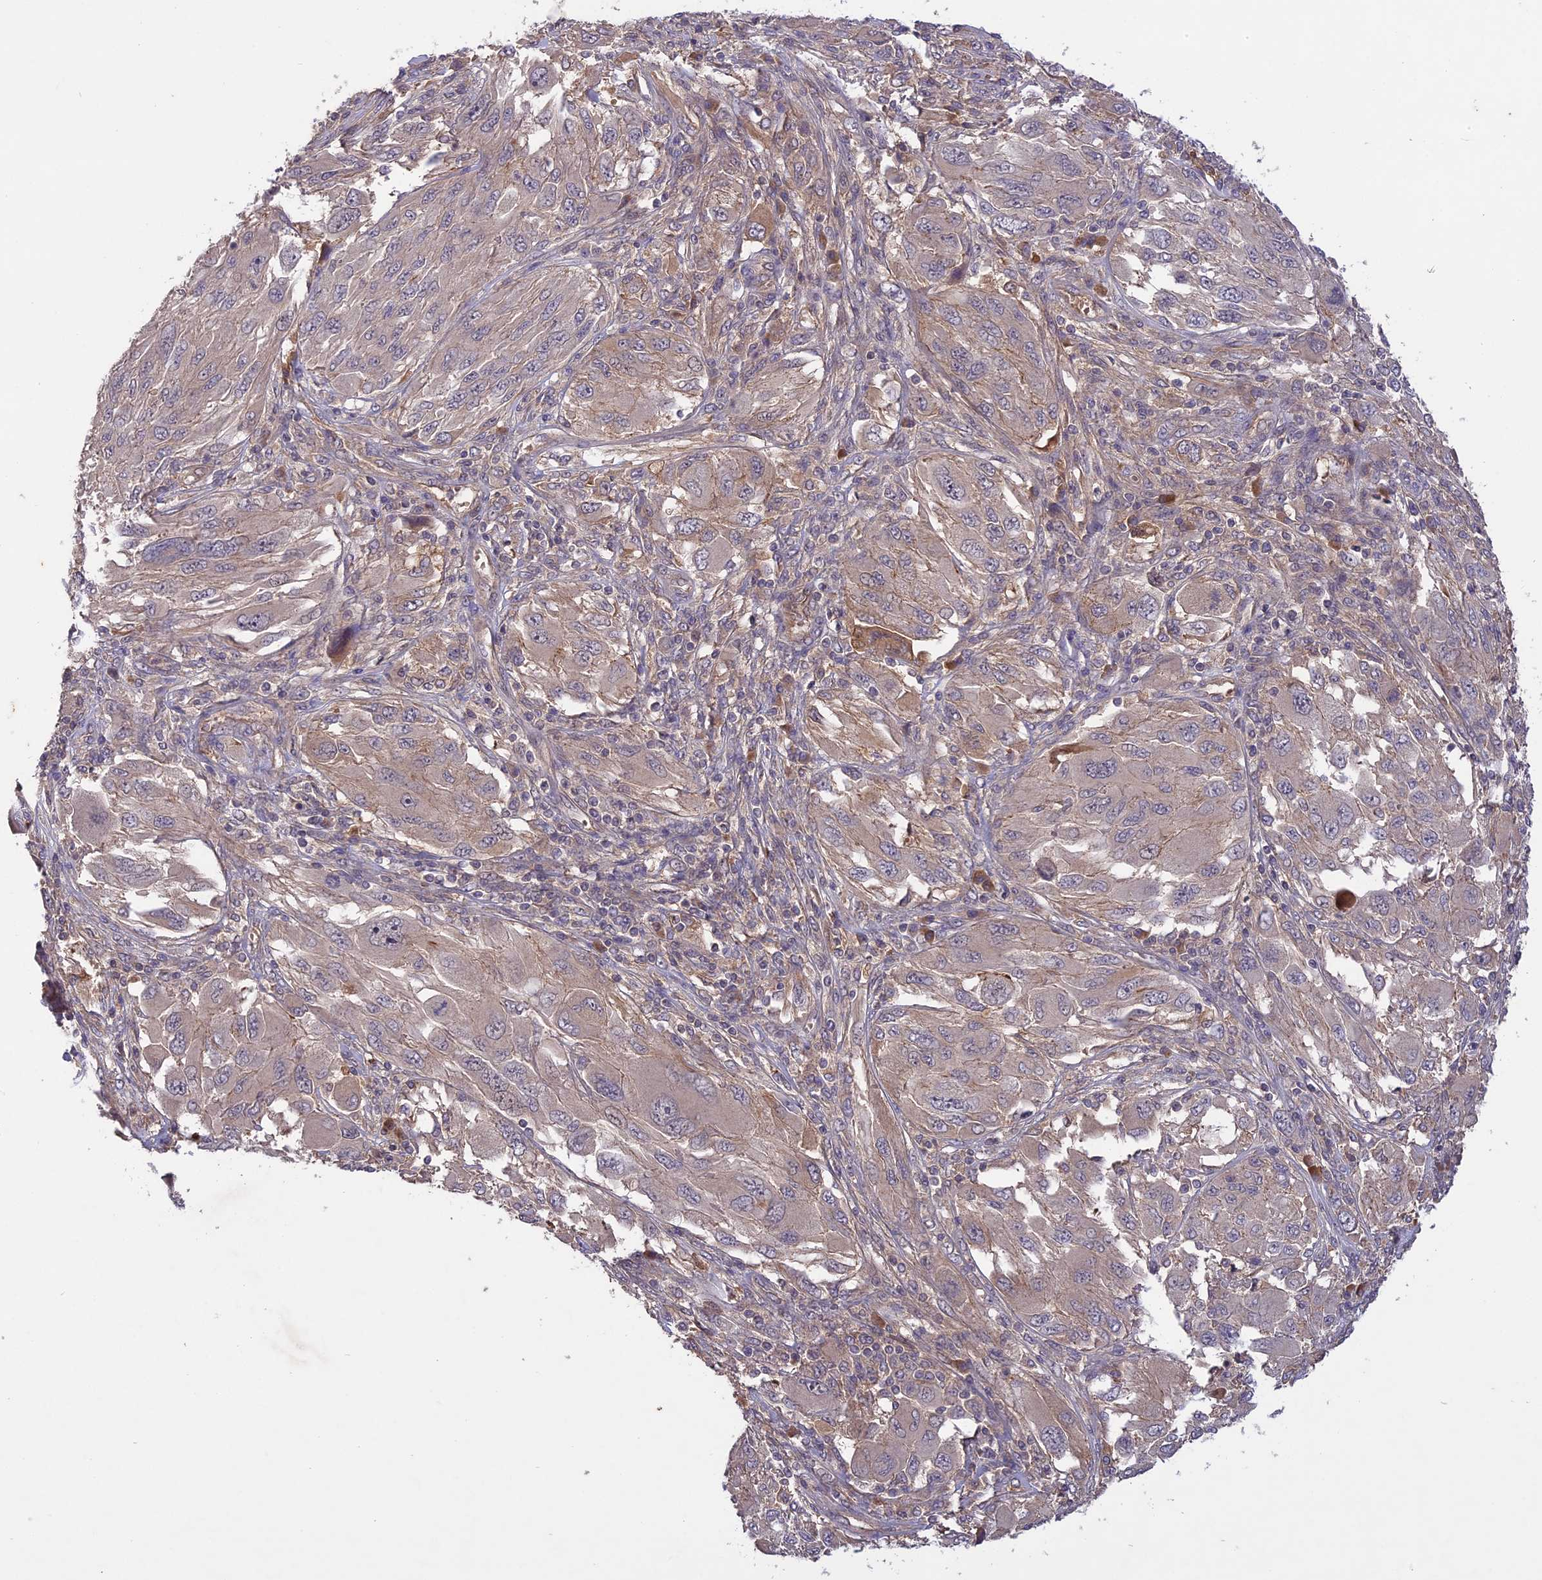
{"staining": {"intensity": "negative", "quantity": "none", "location": "none"}, "tissue": "melanoma", "cell_type": "Tumor cells", "image_type": "cancer", "snomed": [{"axis": "morphology", "description": "Malignant melanoma, NOS"}, {"axis": "topography", "description": "Skin"}], "caption": "Melanoma stained for a protein using immunohistochemistry displays no expression tumor cells.", "gene": "ADO", "patient": {"sex": "female", "age": 91}}